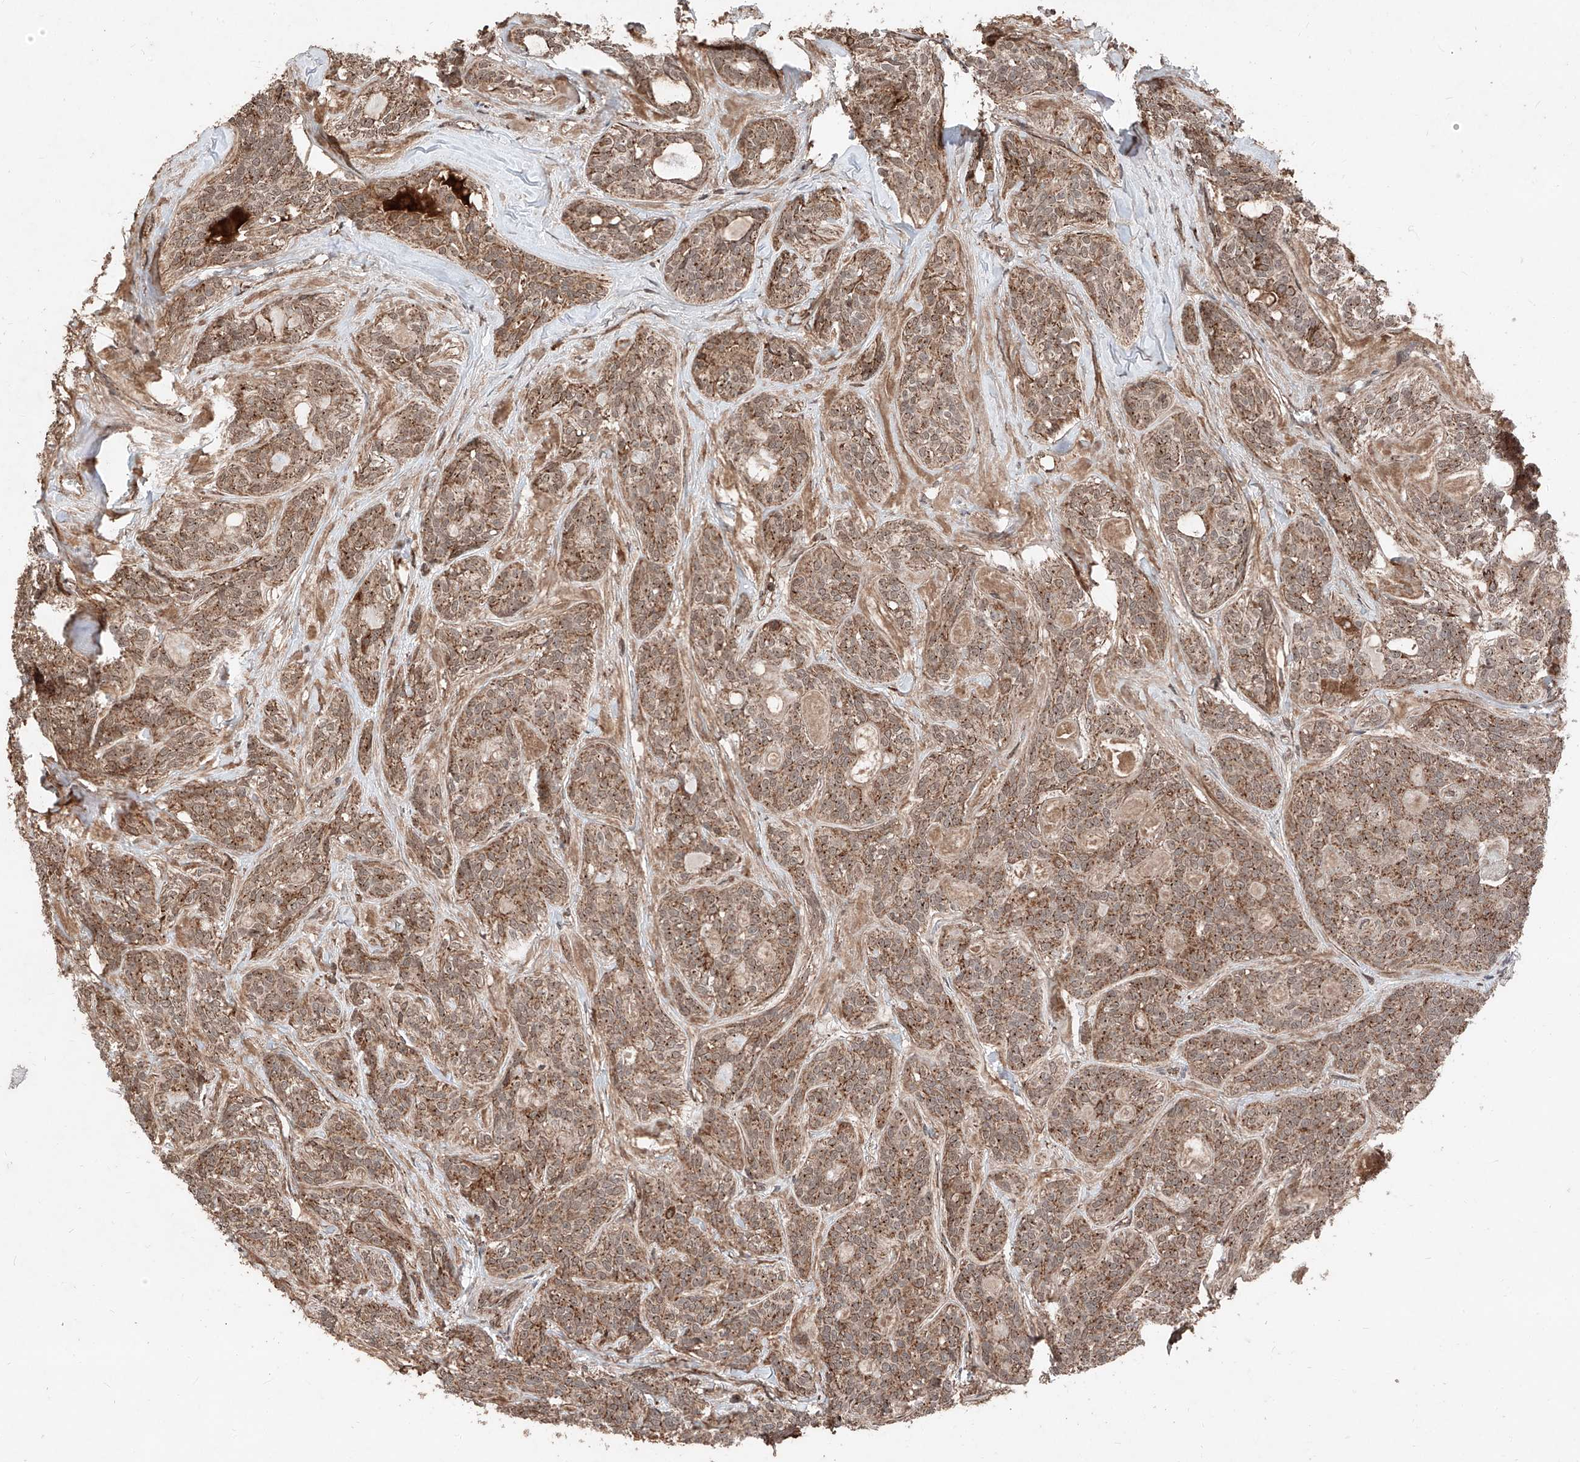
{"staining": {"intensity": "weak", "quantity": ">75%", "location": "cytoplasmic/membranous"}, "tissue": "head and neck cancer", "cell_type": "Tumor cells", "image_type": "cancer", "snomed": [{"axis": "morphology", "description": "Adenocarcinoma, NOS"}, {"axis": "topography", "description": "Head-Neck"}], "caption": "The micrograph reveals staining of head and neck adenocarcinoma, revealing weak cytoplasmic/membranous protein staining (brown color) within tumor cells.", "gene": "ZSCAN29", "patient": {"sex": "male", "age": 66}}